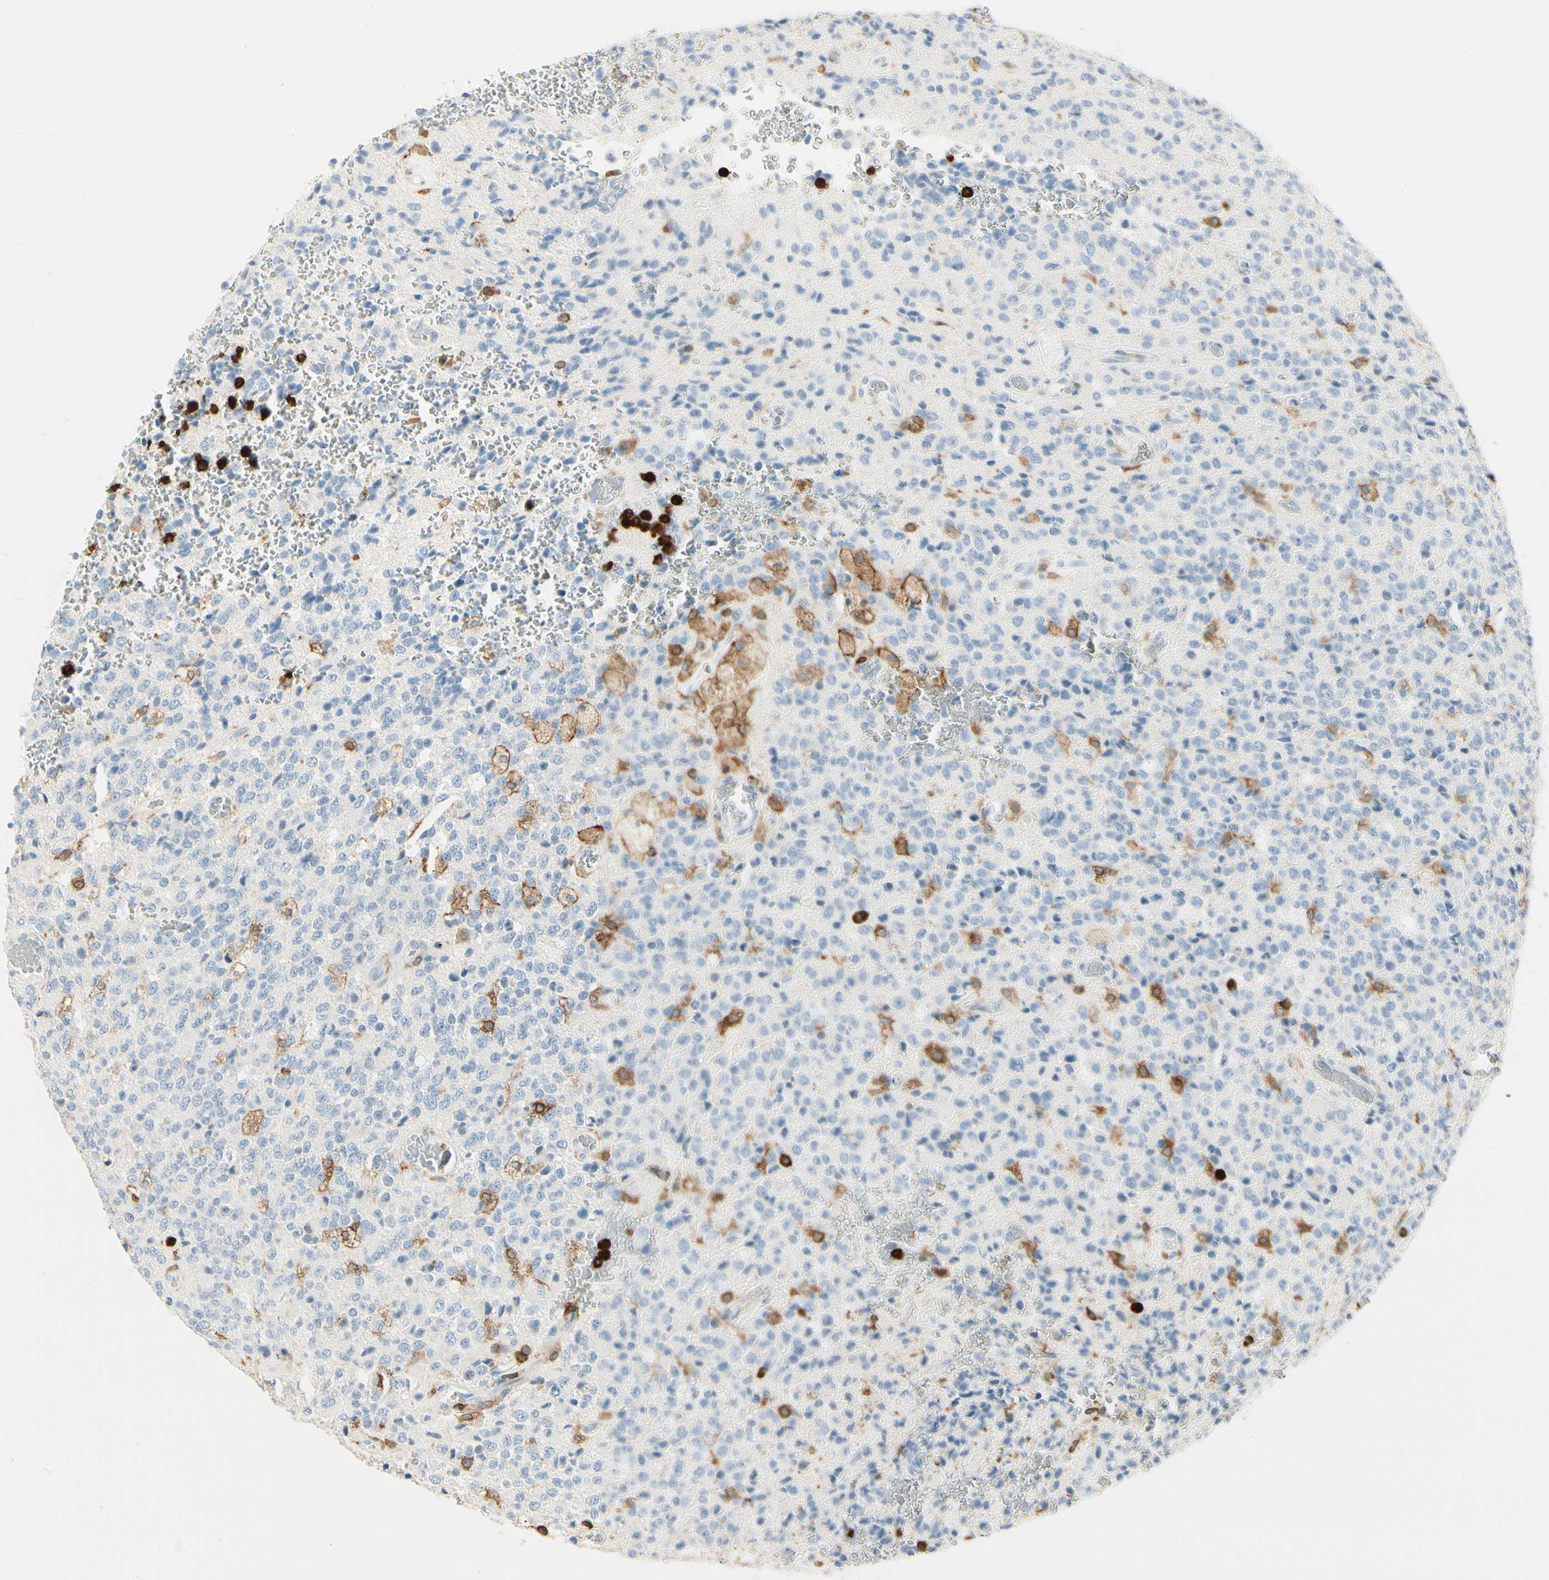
{"staining": {"intensity": "negative", "quantity": "none", "location": "none"}, "tissue": "glioma", "cell_type": "Tumor cells", "image_type": "cancer", "snomed": [{"axis": "morphology", "description": "Glioma, malignant, High grade"}, {"axis": "topography", "description": "pancreas cauda"}], "caption": "IHC of human high-grade glioma (malignant) reveals no positivity in tumor cells.", "gene": "ITGB2", "patient": {"sex": "male", "age": 60}}